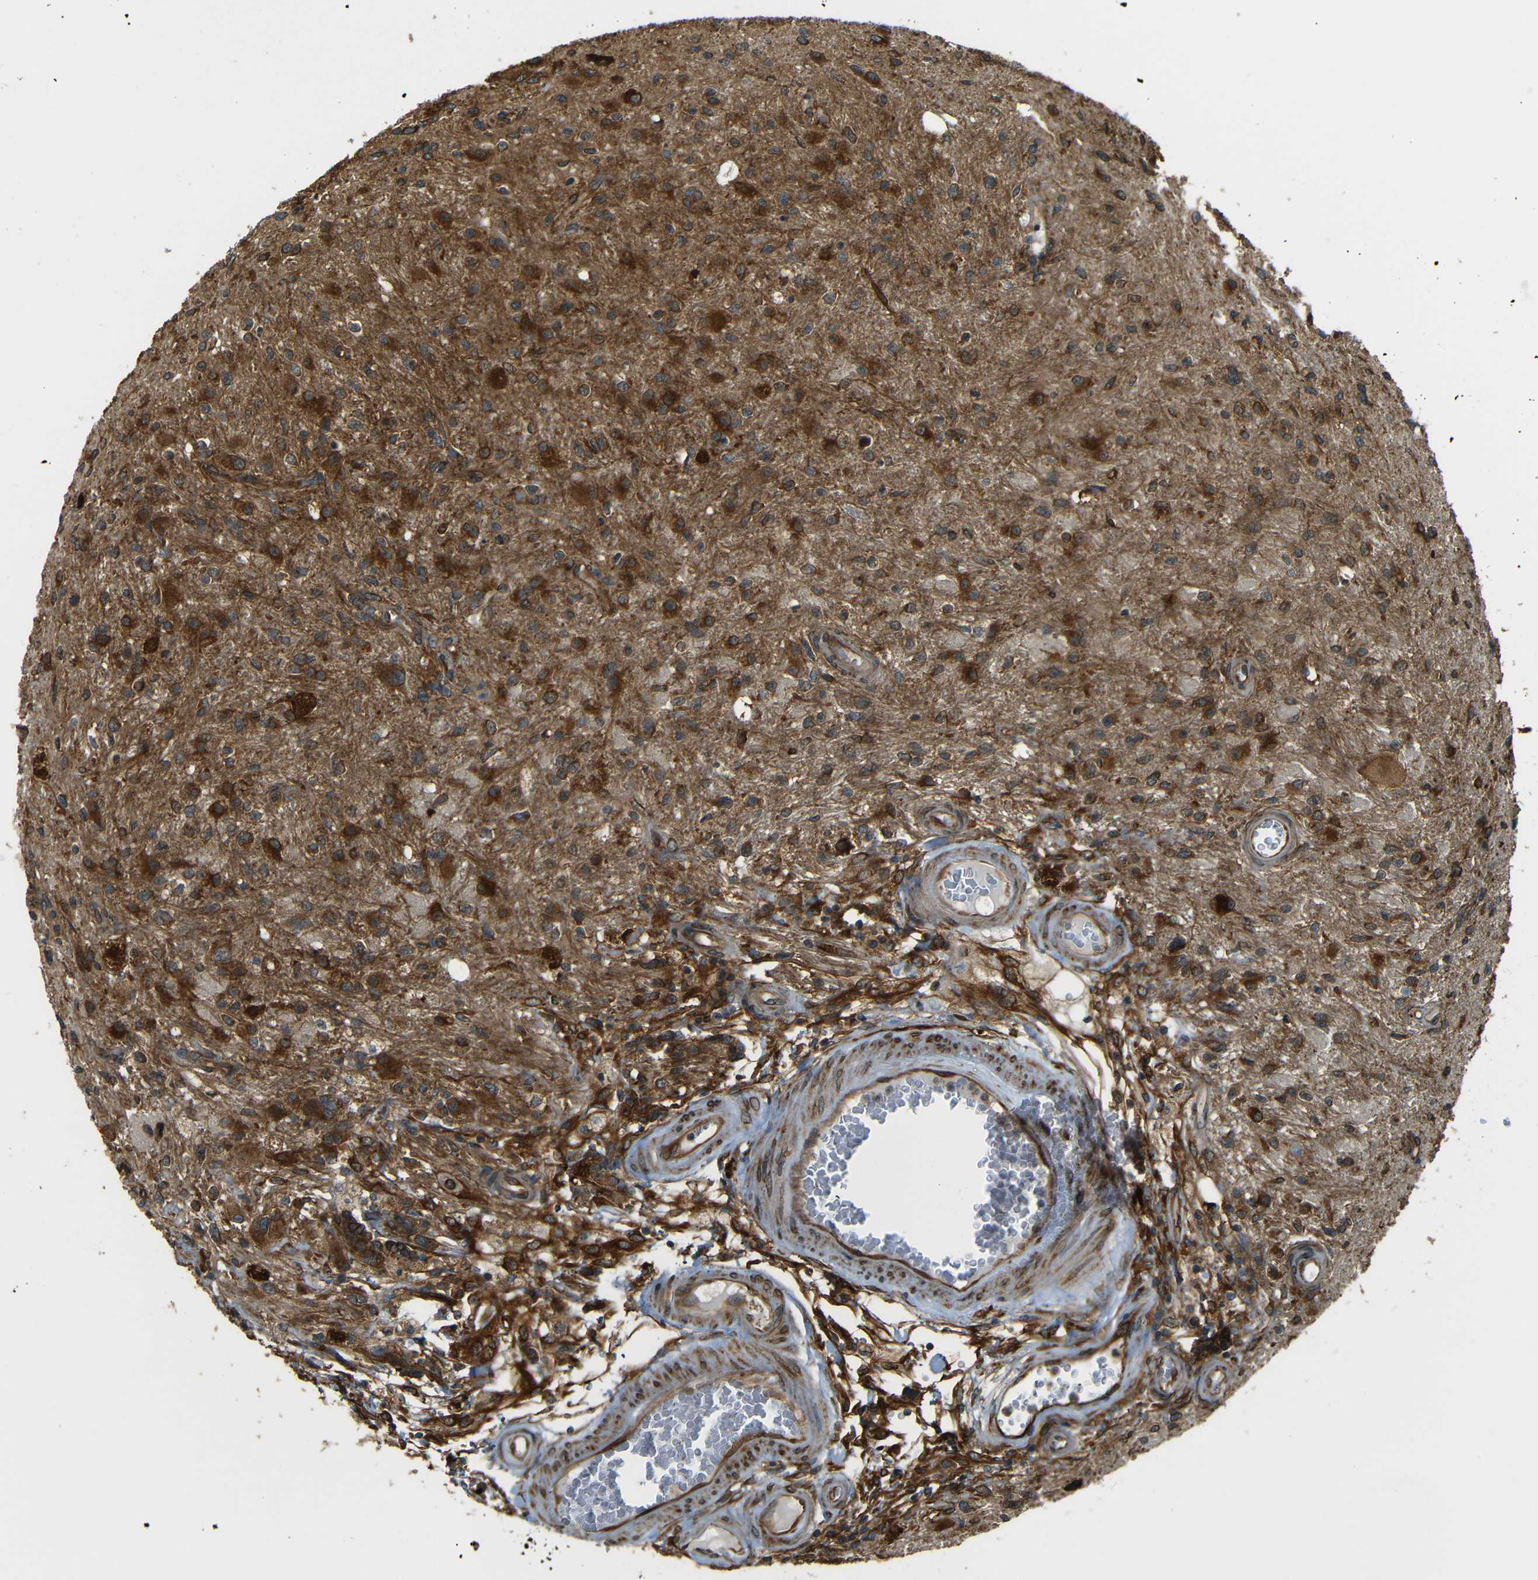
{"staining": {"intensity": "strong", "quantity": ">75%", "location": "cytoplasmic/membranous"}, "tissue": "glioma", "cell_type": "Tumor cells", "image_type": "cancer", "snomed": [{"axis": "morphology", "description": "Glioma, malignant, High grade"}, {"axis": "topography", "description": "Brain"}], "caption": "Immunohistochemical staining of malignant glioma (high-grade) reveals strong cytoplasmic/membranous protein staining in approximately >75% of tumor cells. (DAB IHC with brightfield microscopy, high magnification).", "gene": "VAPB", "patient": {"sex": "male", "age": 33}}